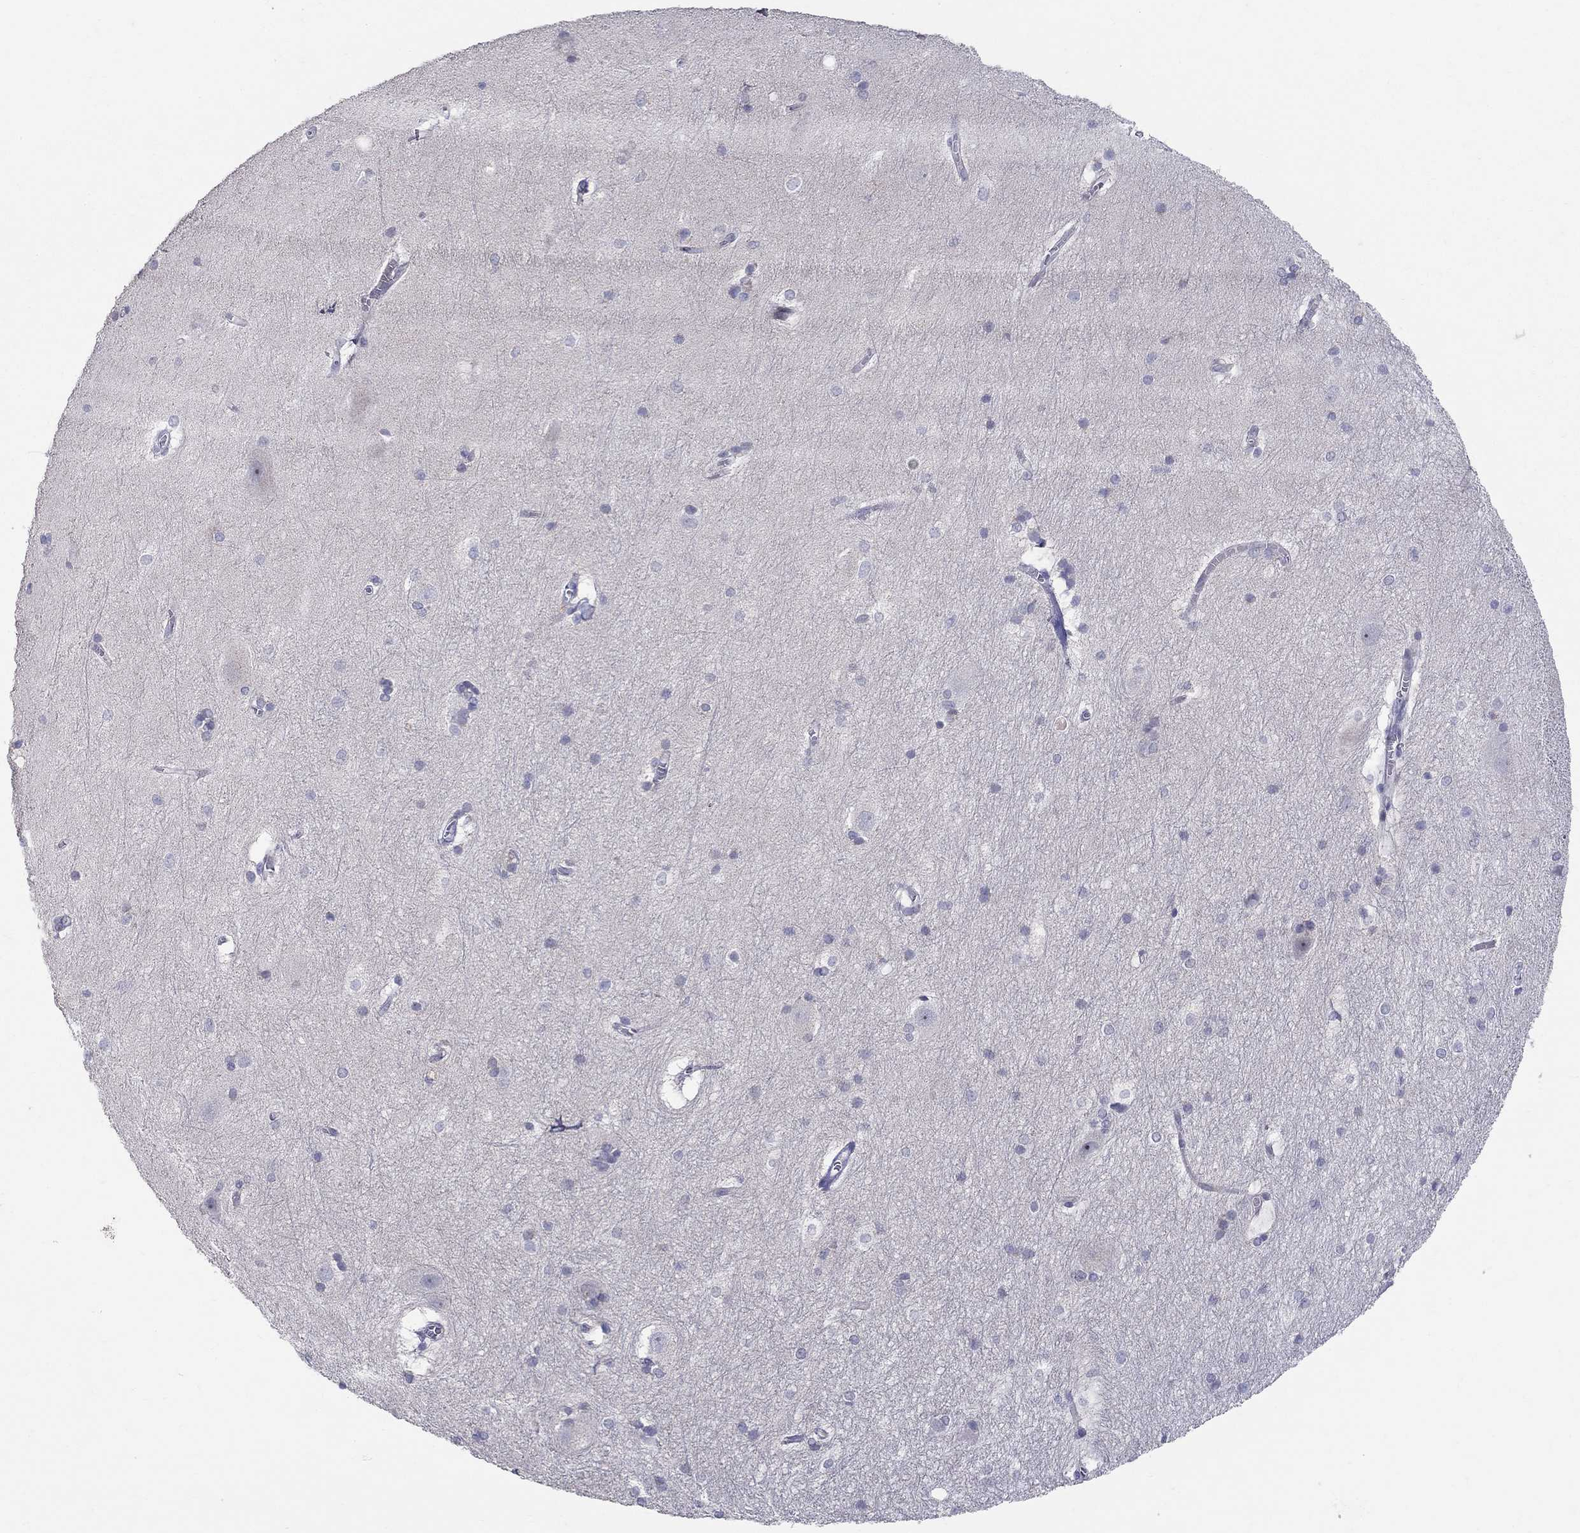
{"staining": {"intensity": "negative", "quantity": "none", "location": "none"}, "tissue": "hippocampus", "cell_type": "Glial cells", "image_type": "normal", "snomed": [{"axis": "morphology", "description": "Normal tissue, NOS"}, {"axis": "topography", "description": "Cerebral cortex"}, {"axis": "topography", "description": "Hippocampus"}], "caption": "Human hippocampus stained for a protein using immunohistochemistry shows no expression in glial cells.", "gene": "HMX2", "patient": {"sex": "female", "age": 19}}